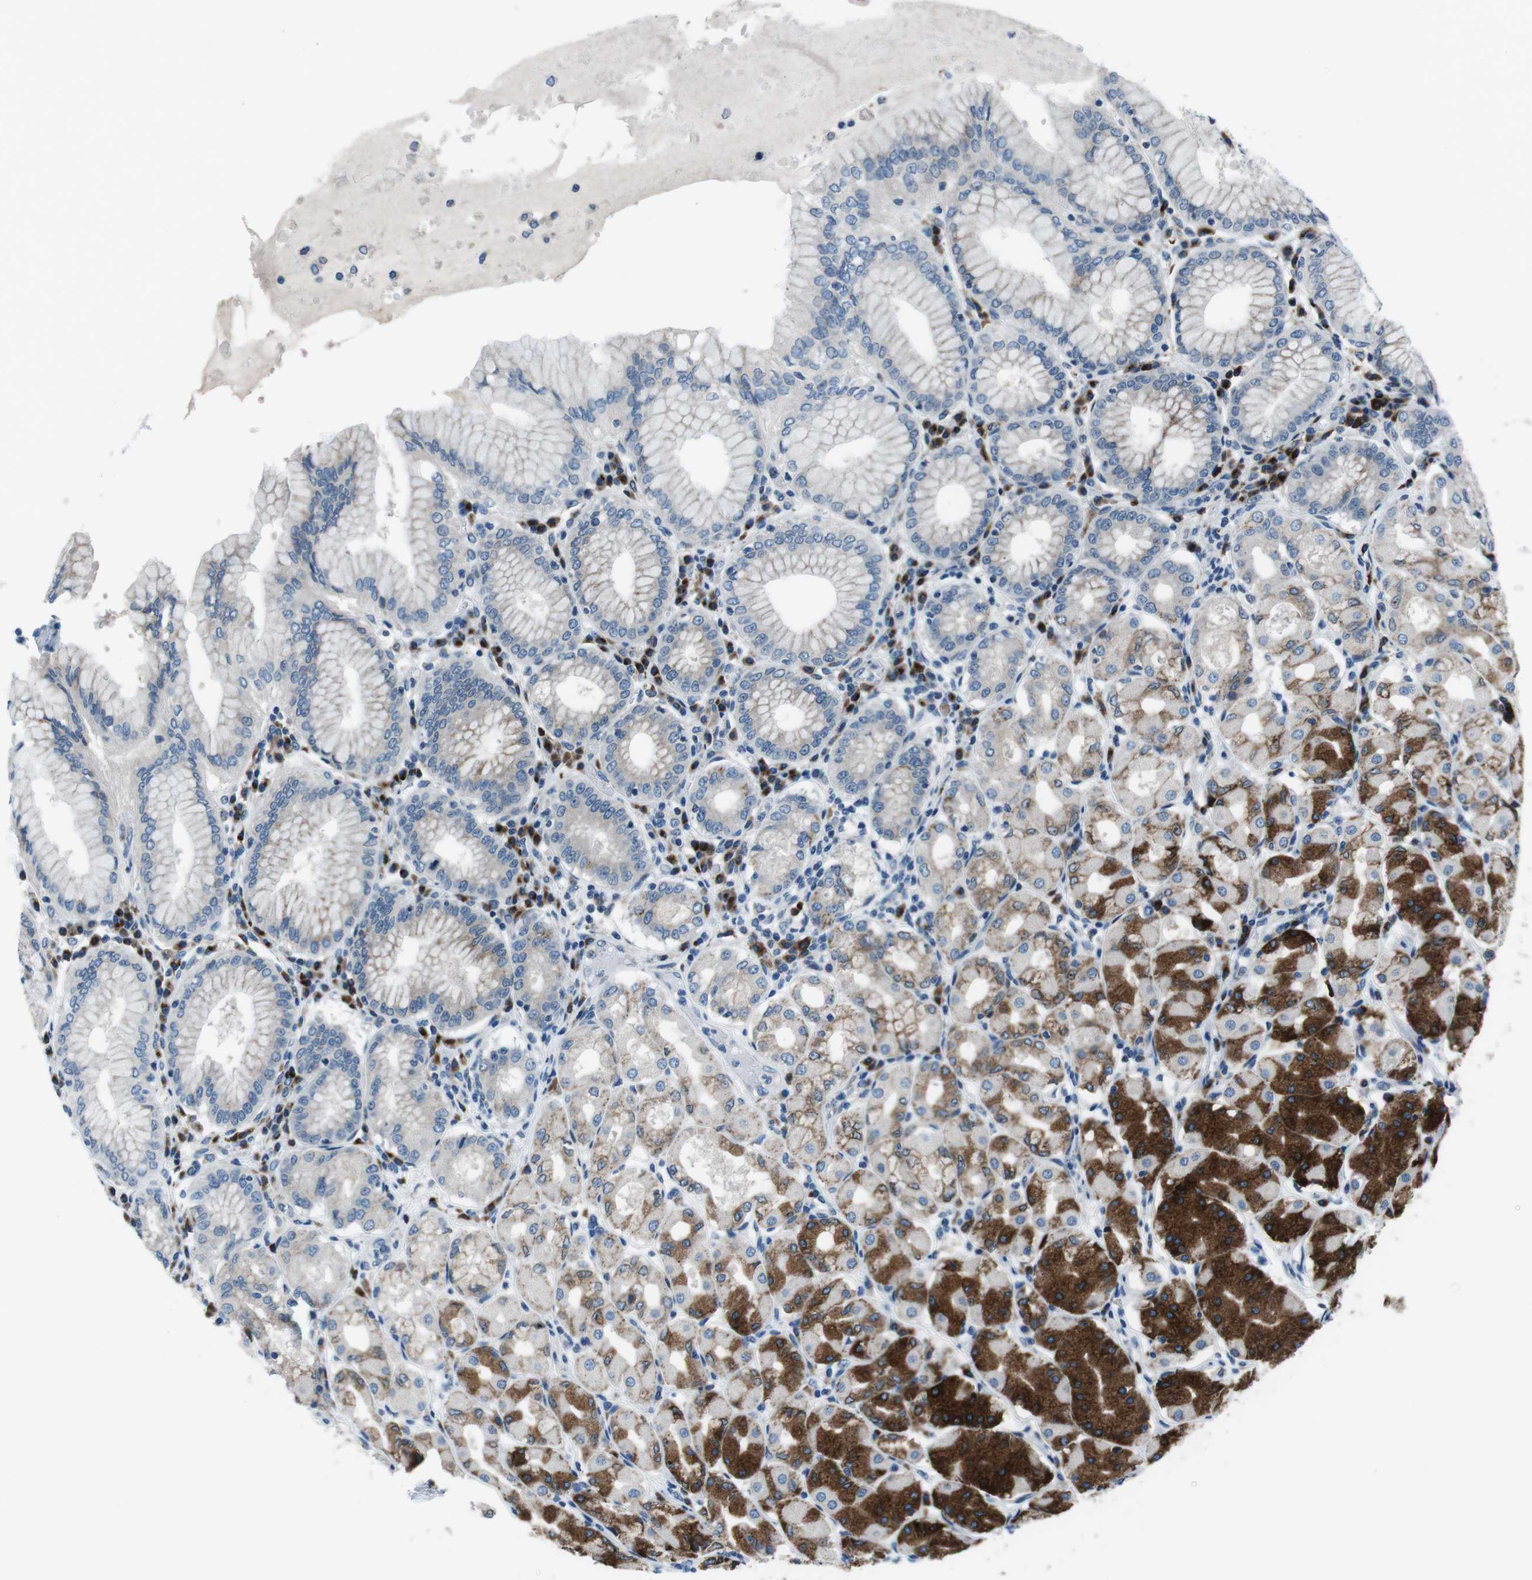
{"staining": {"intensity": "strong", "quantity": "25%-75%", "location": "cytoplasmic/membranous"}, "tissue": "stomach", "cell_type": "Glandular cells", "image_type": "normal", "snomed": [{"axis": "morphology", "description": "Normal tissue, NOS"}, {"axis": "topography", "description": "Stomach"}, {"axis": "topography", "description": "Stomach, lower"}], "caption": "A brown stain shows strong cytoplasmic/membranous expression of a protein in glandular cells of unremarkable stomach. (Stains: DAB in brown, nuclei in blue, Microscopy: brightfield microscopy at high magnification).", "gene": "NUCB2", "patient": {"sex": "female", "age": 56}}